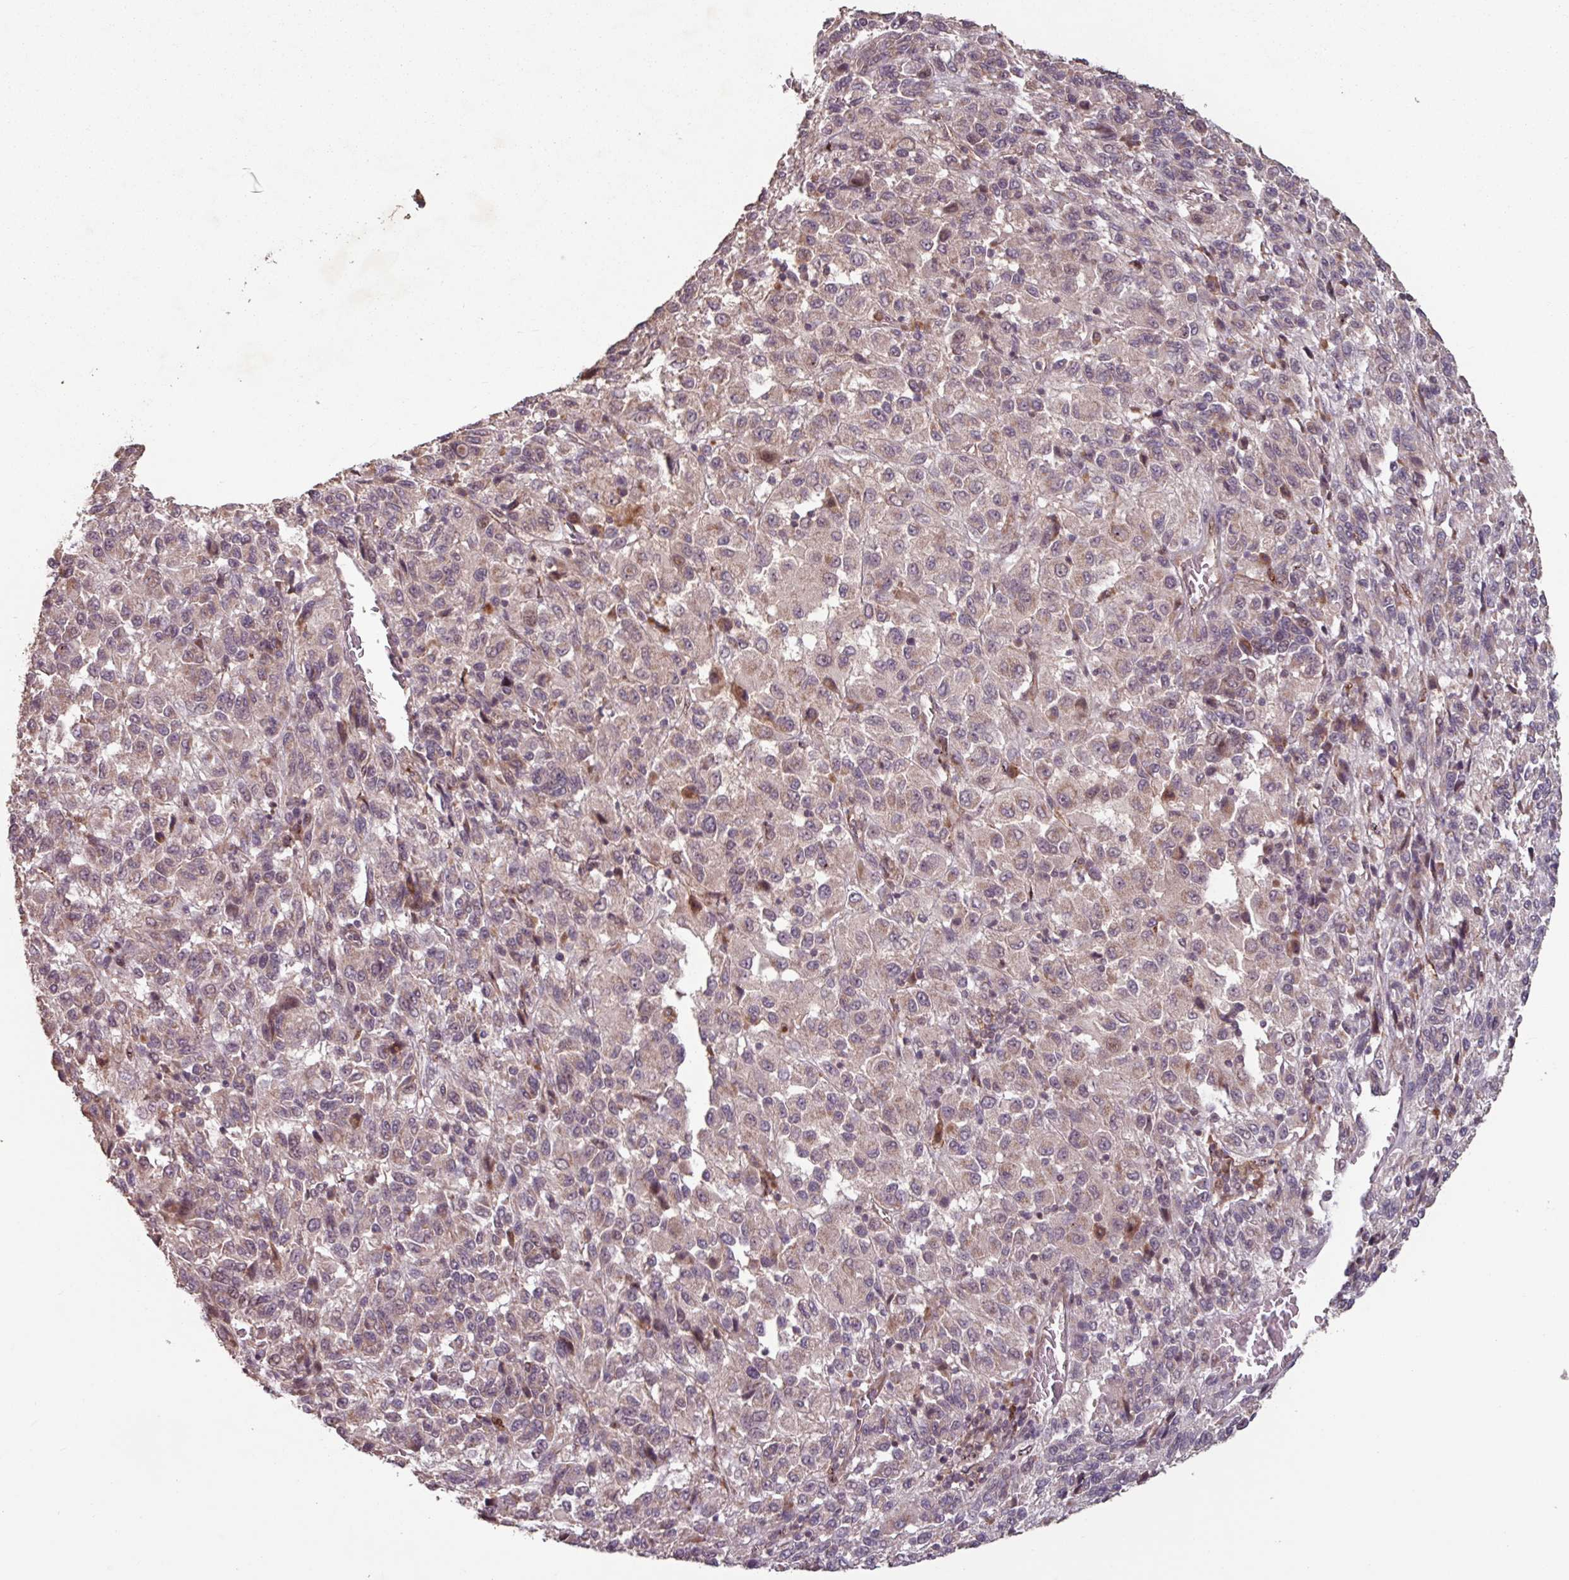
{"staining": {"intensity": "moderate", "quantity": "<25%", "location": "nuclear"}, "tissue": "melanoma", "cell_type": "Tumor cells", "image_type": "cancer", "snomed": [{"axis": "morphology", "description": "Malignant melanoma, Metastatic site"}, {"axis": "topography", "description": "Lung"}], "caption": "The image shows immunohistochemical staining of malignant melanoma (metastatic site). There is moderate nuclear positivity is present in about <25% of tumor cells.", "gene": "TMEM88", "patient": {"sex": "male", "age": 64}}